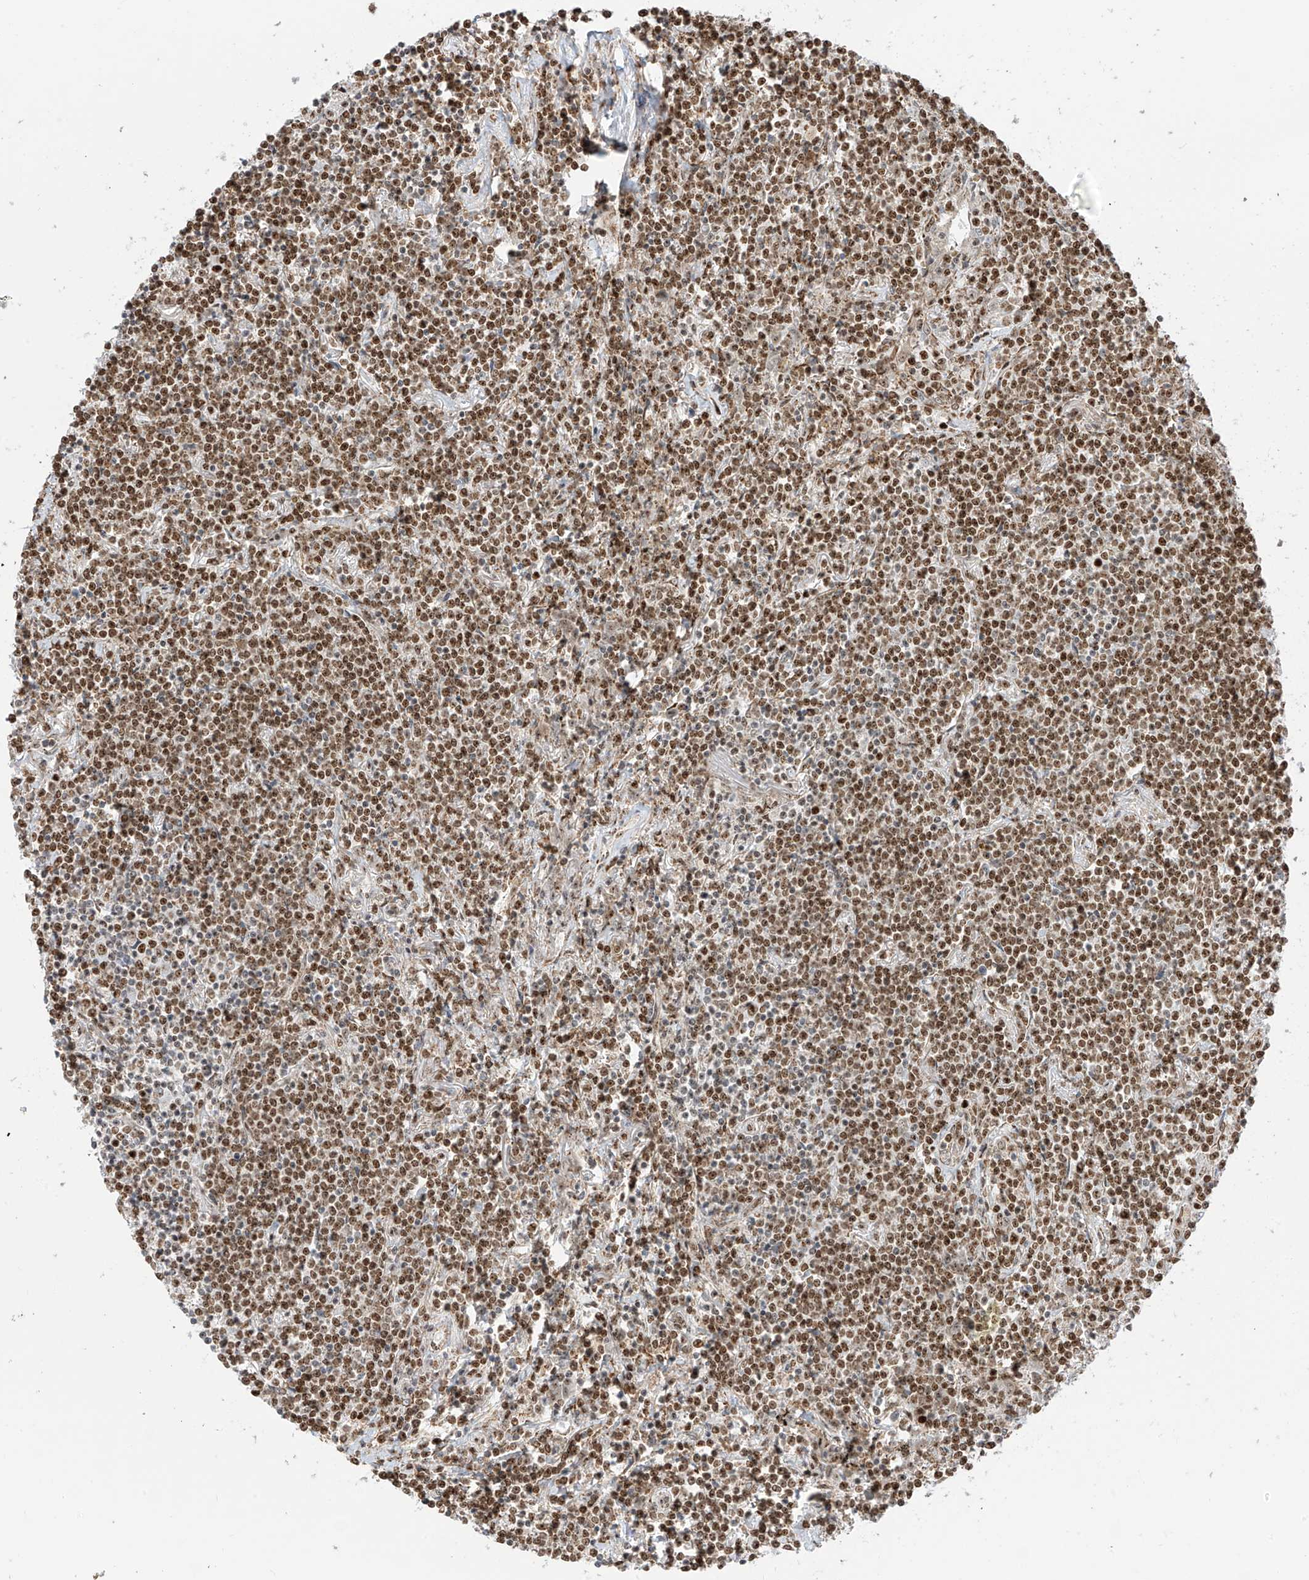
{"staining": {"intensity": "moderate", "quantity": ">75%", "location": "nuclear"}, "tissue": "lymphoma", "cell_type": "Tumor cells", "image_type": "cancer", "snomed": [{"axis": "morphology", "description": "Malignant lymphoma, non-Hodgkin's type, Low grade"}, {"axis": "topography", "description": "Lung"}], "caption": "Low-grade malignant lymphoma, non-Hodgkin's type stained with a brown dye demonstrates moderate nuclear positive positivity in about >75% of tumor cells.", "gene": "ZBTB8A", "patient": {"sex": "female", "age": 71}}